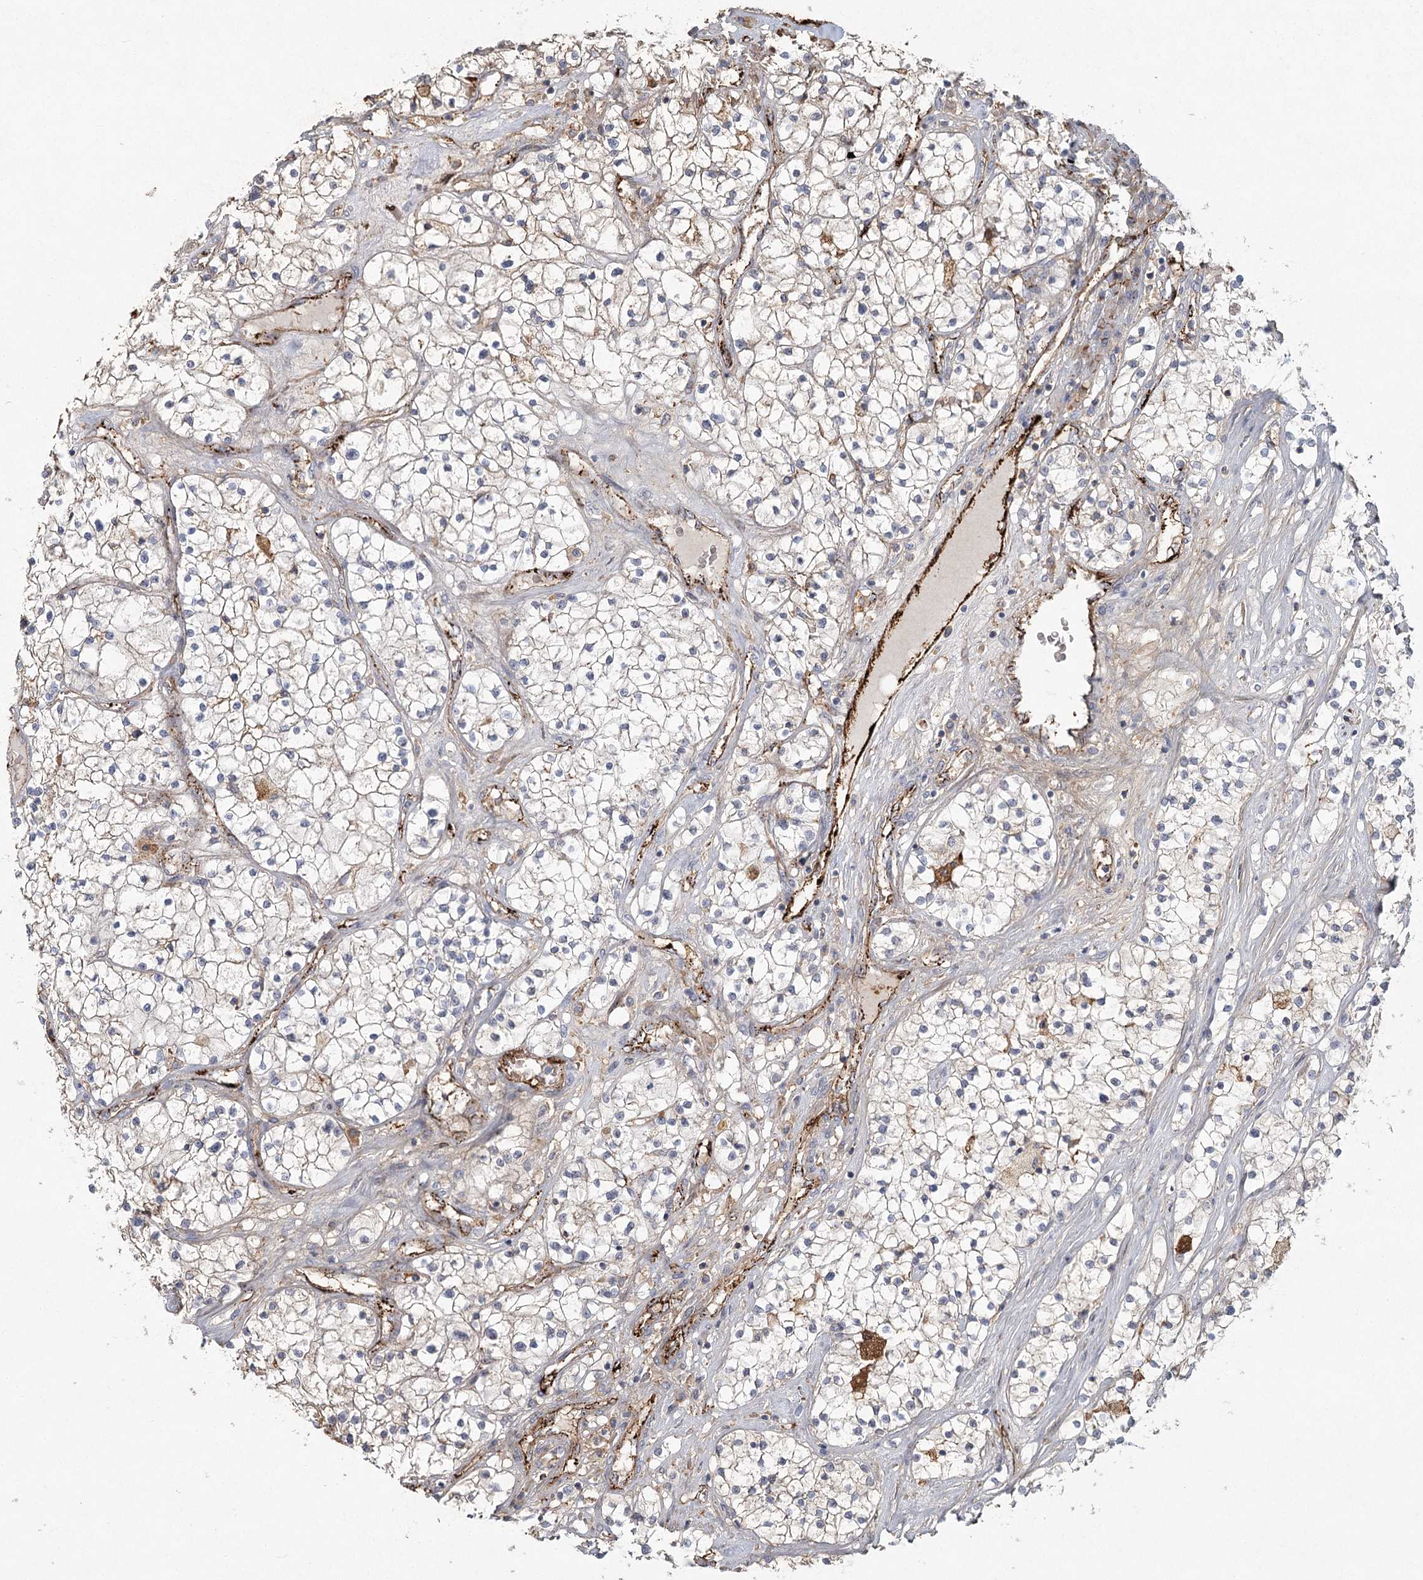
{"staining": {"intensity": "negative", "quantity": "none", "location": "none"}, "tissue": "renal cancer", "cell_type": "Tumor cells", "image_type": "cancer", "snomed": [{"axis": "morphology", "description": "Normal tissue, NOS"}, {"axis": "morphology", "description": "Adenocarcinoma, NOS"}, {"axis": "topography", "description": "Kidney"}], "caption": "An immunohistochemistry histopathology image of renal adenocarcinoma is shown. There is no staining in tumor cells of renal adenocarcinoma.", "gene": "KBTBD4", "patient": {"sex": "male", "age": 68}}